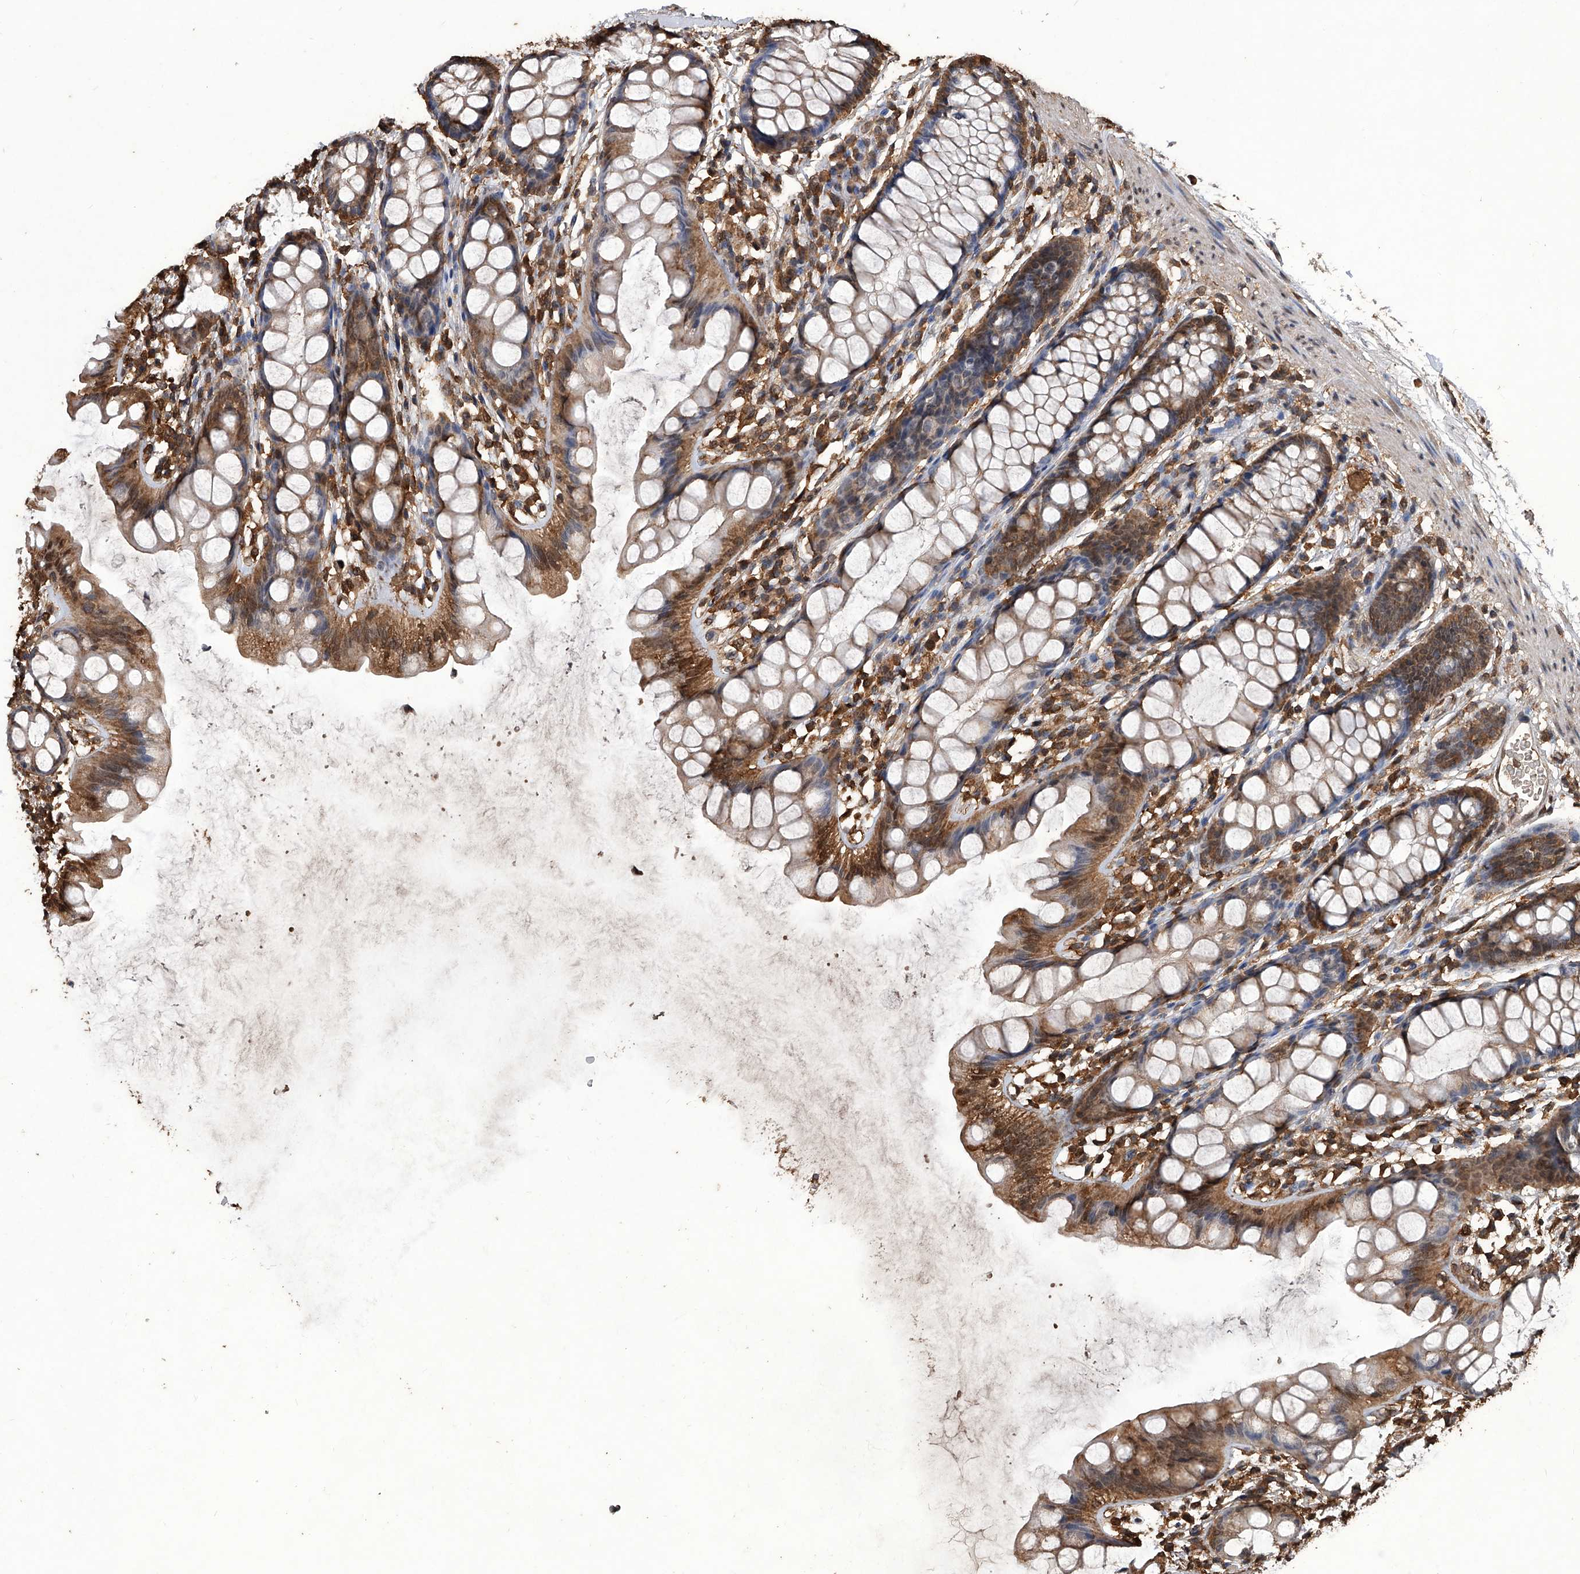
{"staining": {"intensity": "strong", "quantity": ">75%", "location": "cytoplasmic/membranous"}, "tissue": "rectum", "cell_type": "Glandular cells", "image_type": "normal", "snomed": [{"axis": "morphology", "description": "Normal tissue, NOS"}, {"axis": "topography", "description": "Rectum"}], "caption": "This histopathology image demonstrates IHC staining of benign rectum, with high strong cytoplasmic/membranous positivity in about >75% of glandular cells.", "gene": "FBXL4", "patient": {"sex": "female", "age": 65}}